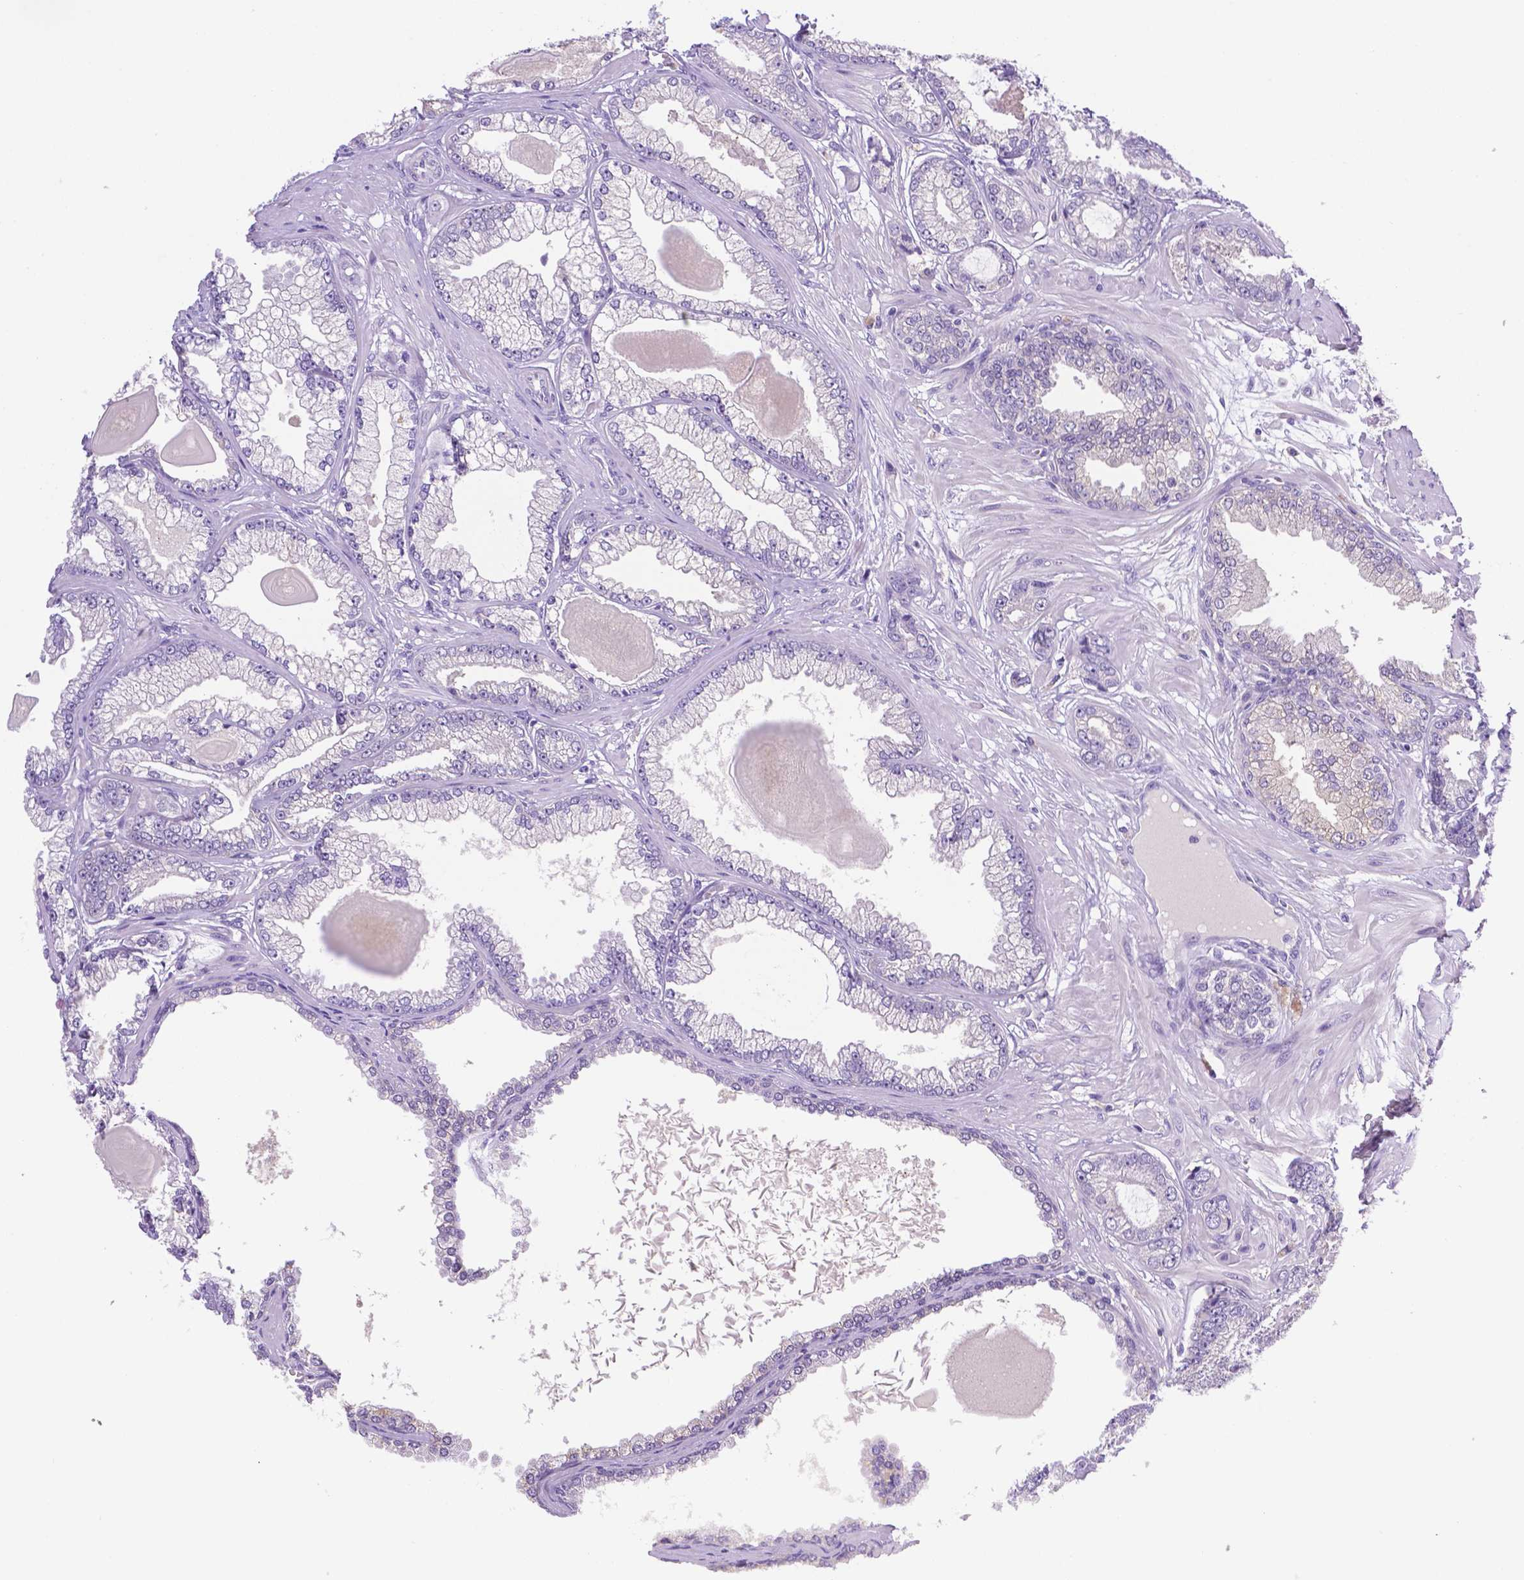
{"staining": {"intensity": "negative", "quantity": "none", "location": "none"}, "tissue": "prostate cancer", "cell_type": "Tumor cells", "image_type": "cancer", "snomed": [{"axis": "morphology", "description": "Adenocarcinoma, Low grade"}, {"axis": "topography", "description": "Prostate"}], "caption": "There is no significant expression in tumor cells of adenocarcinoma (low-grade) (prostate). (Stains: DAB (3,3'-diaminobenzidine) IHC with hematoxylin counter stain, Microscopy: brightfield microscopy at high magnification).", "gene": "NXPH2", "patient": {"sex": "male", "age": 64}}